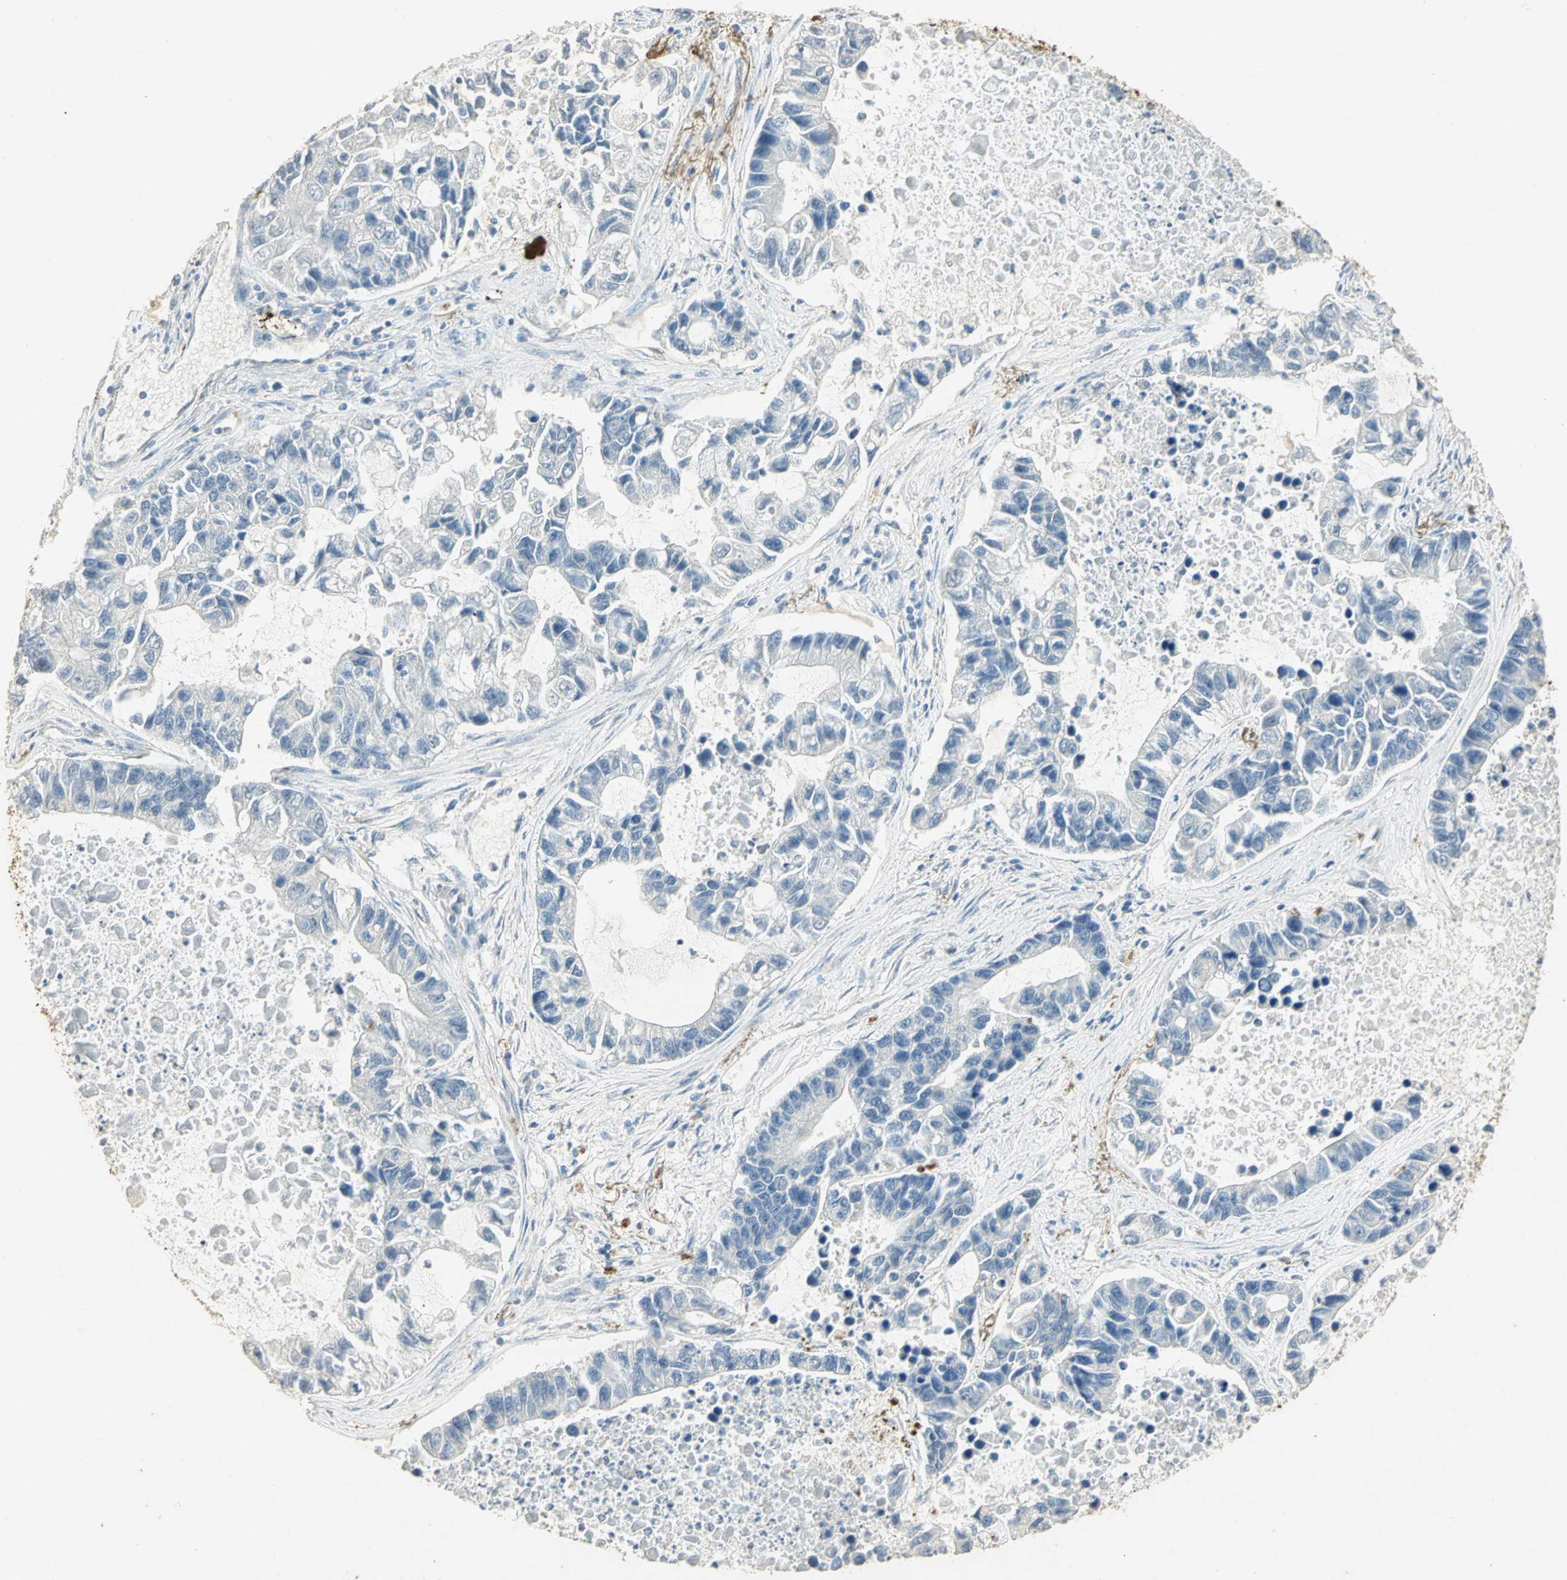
{"staining": {"intensity": "negative", "quantity": "none", "location": "none"}, "tissue": "lung cancer", "cell_type": "Tumor cells", "image_type": "cancer", "snomed": [{"axis": "morphology", "description": "Adenocarcinoma, NOS"}, {"axis": "topography", "description": "Lung"}], "caption": "Immunohistochemistry (IHC) of lung cancer demonstrates no expression in tumor cells.", "gene": "ASB9", "patient": {"sex": "female", "age": 51}}